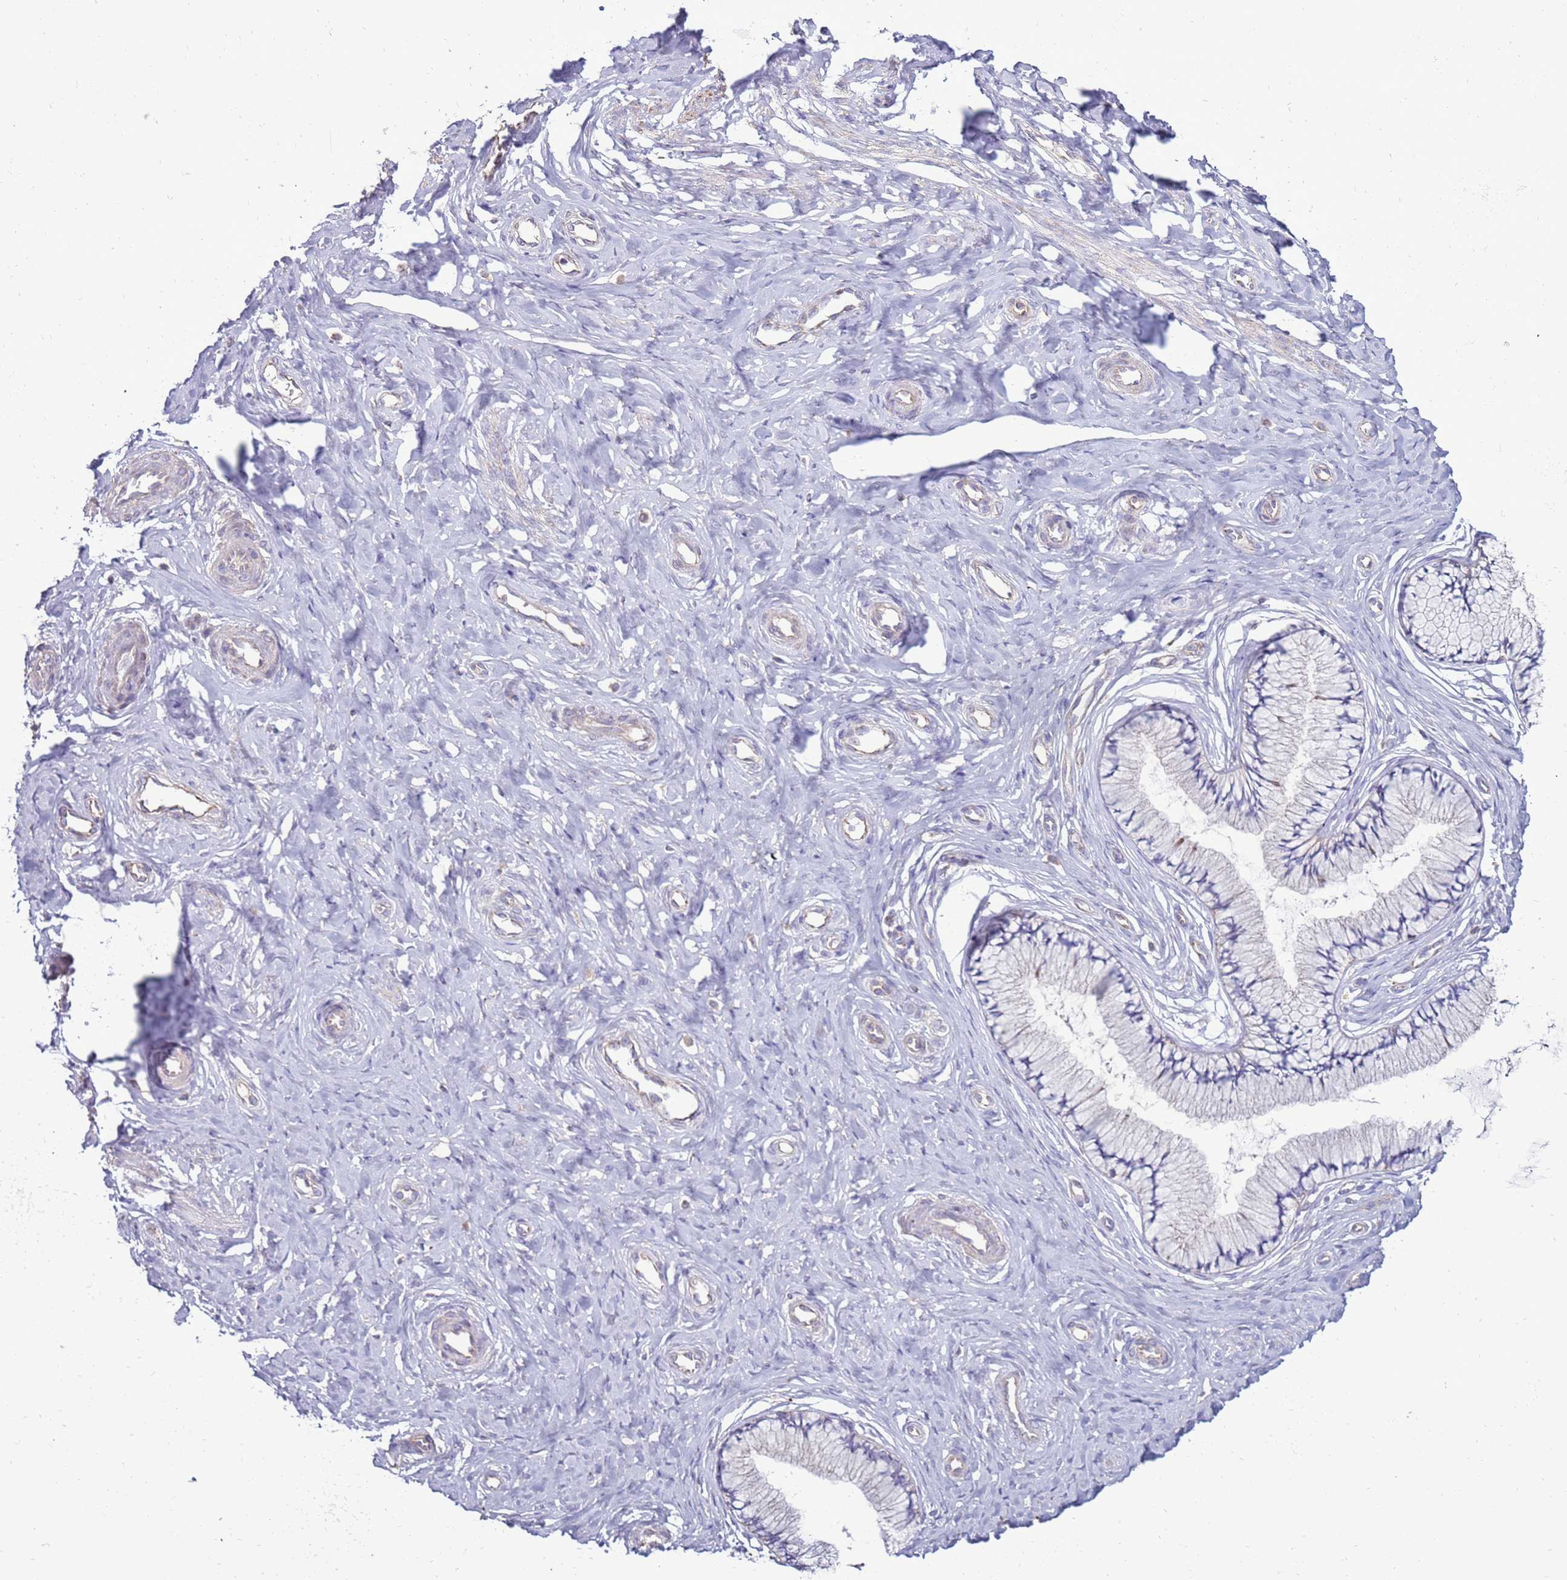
{"staining": {"intensity": "negative", "quantity": "none", "location": "none"}, "tissue": "cervix", "cell_type": "Glandular cells", "image_type": "normal", "snomed": [{"axis": "morphology", "description": "Normal tissue, NOS"}, {"axis": "topography", "description": "Cervix"}], "caption": "Immunohistochemical staining of normal human cervix demonstrates no significant expression in glandular cells. The staining is performed using DAB (3,3'-diaminobenzidine) brown chromogen with nuclei counter-stained in using hematoxylin.", "gene": "TRAPPC4", "patient": {"sex": "female", "age": 36}}